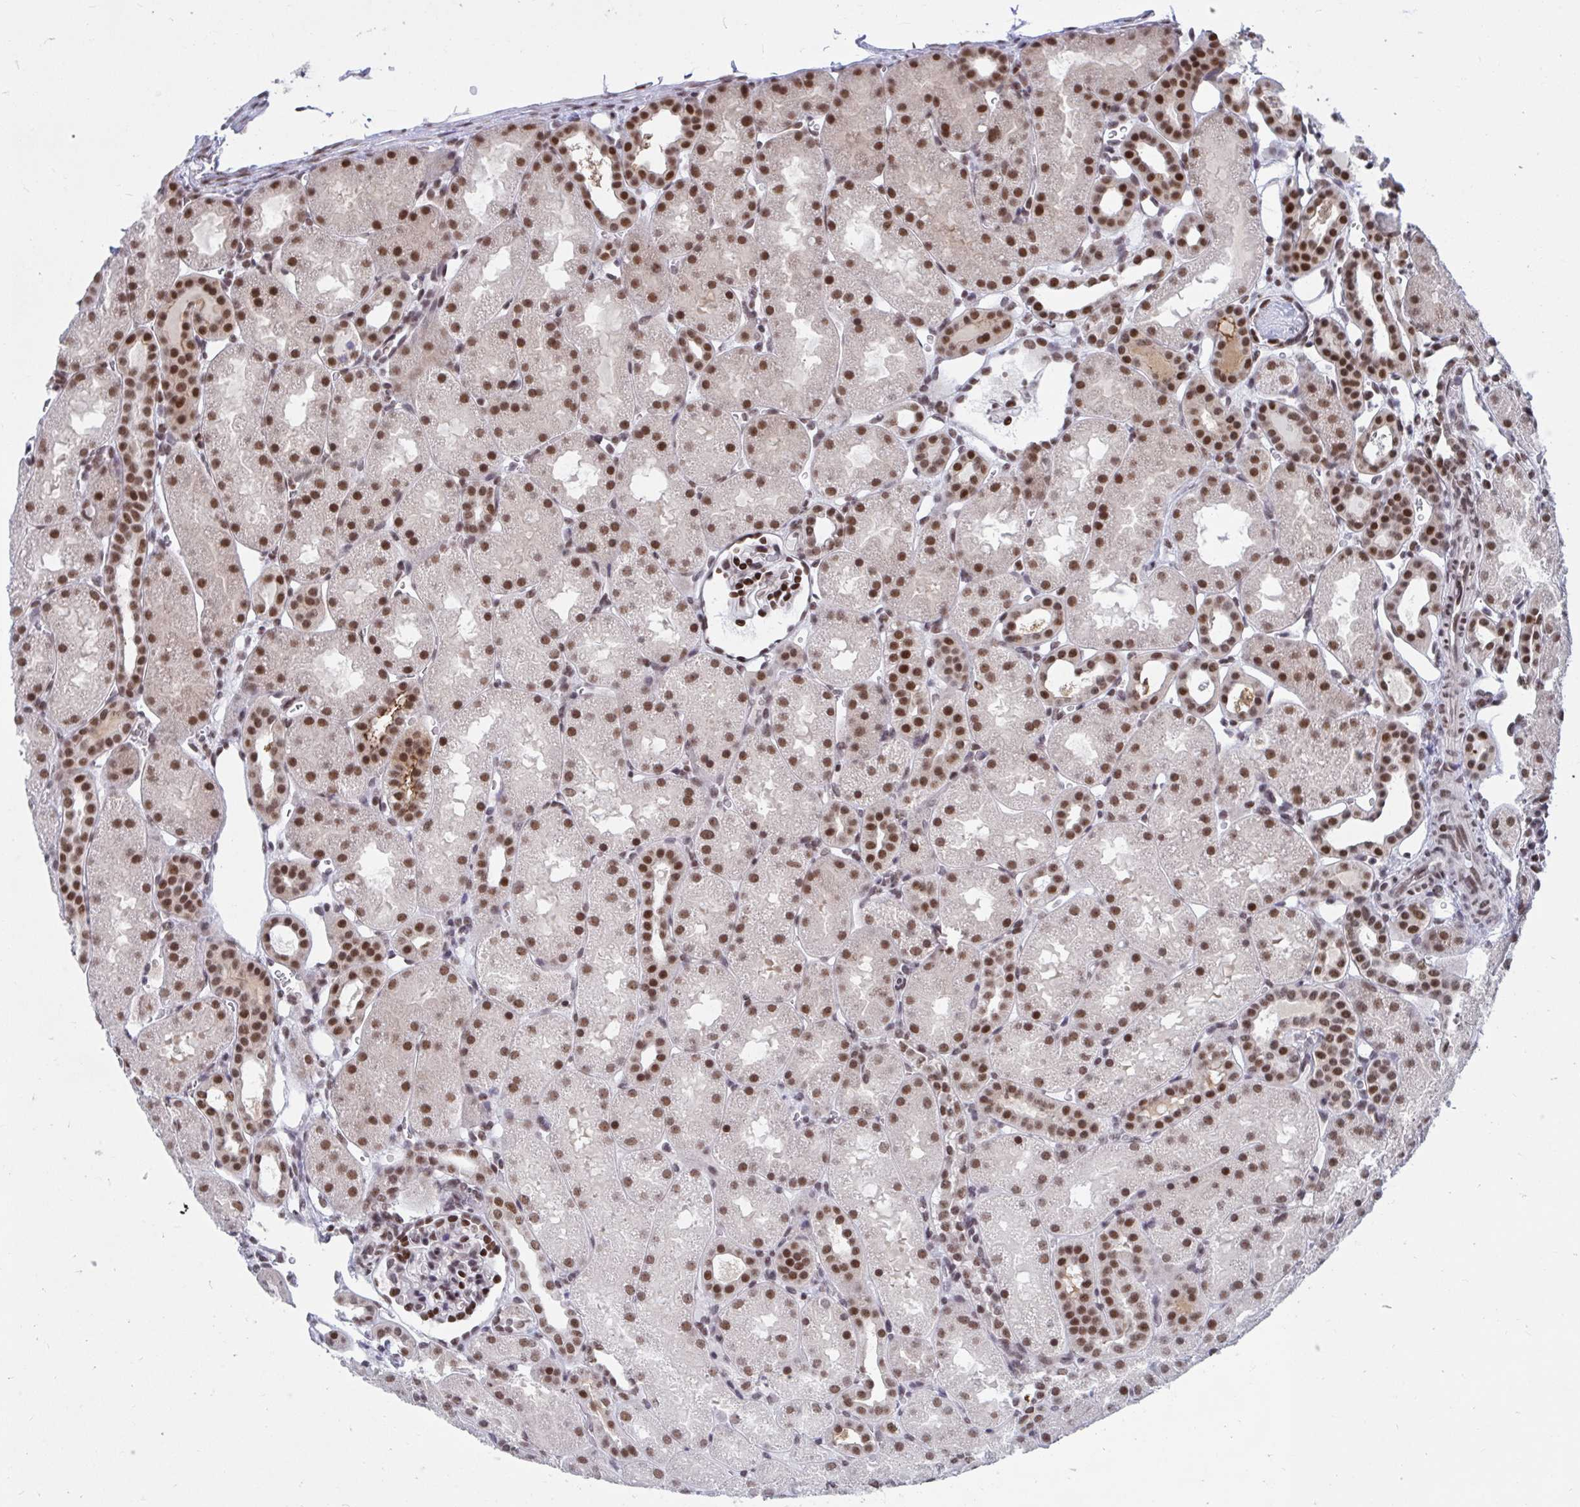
{"staining": {"intensity": "strong", "quantity": "25%-75%", "location": "nuclear"}, "tissue": "kidney", "cell_type": "Cells in glomeruli", "image_type": "normal", "snomed": [{"axis": "morphology", "description": "Normal tissue, NOS"}, {"axis": "topography", "description": "Kidney"}], "caption": "Protein expression analysis of unremarkable human kidney reveals strong nuclear expression in approximately 25%-75% of cells in glomeruli. The staining is performed using DAB brown chromogen to label protein expression. The nuclei are counter-stained blue using hematoxylin.", "gene": "PHF10", "patient": {"sex": "male", "age": 2}}